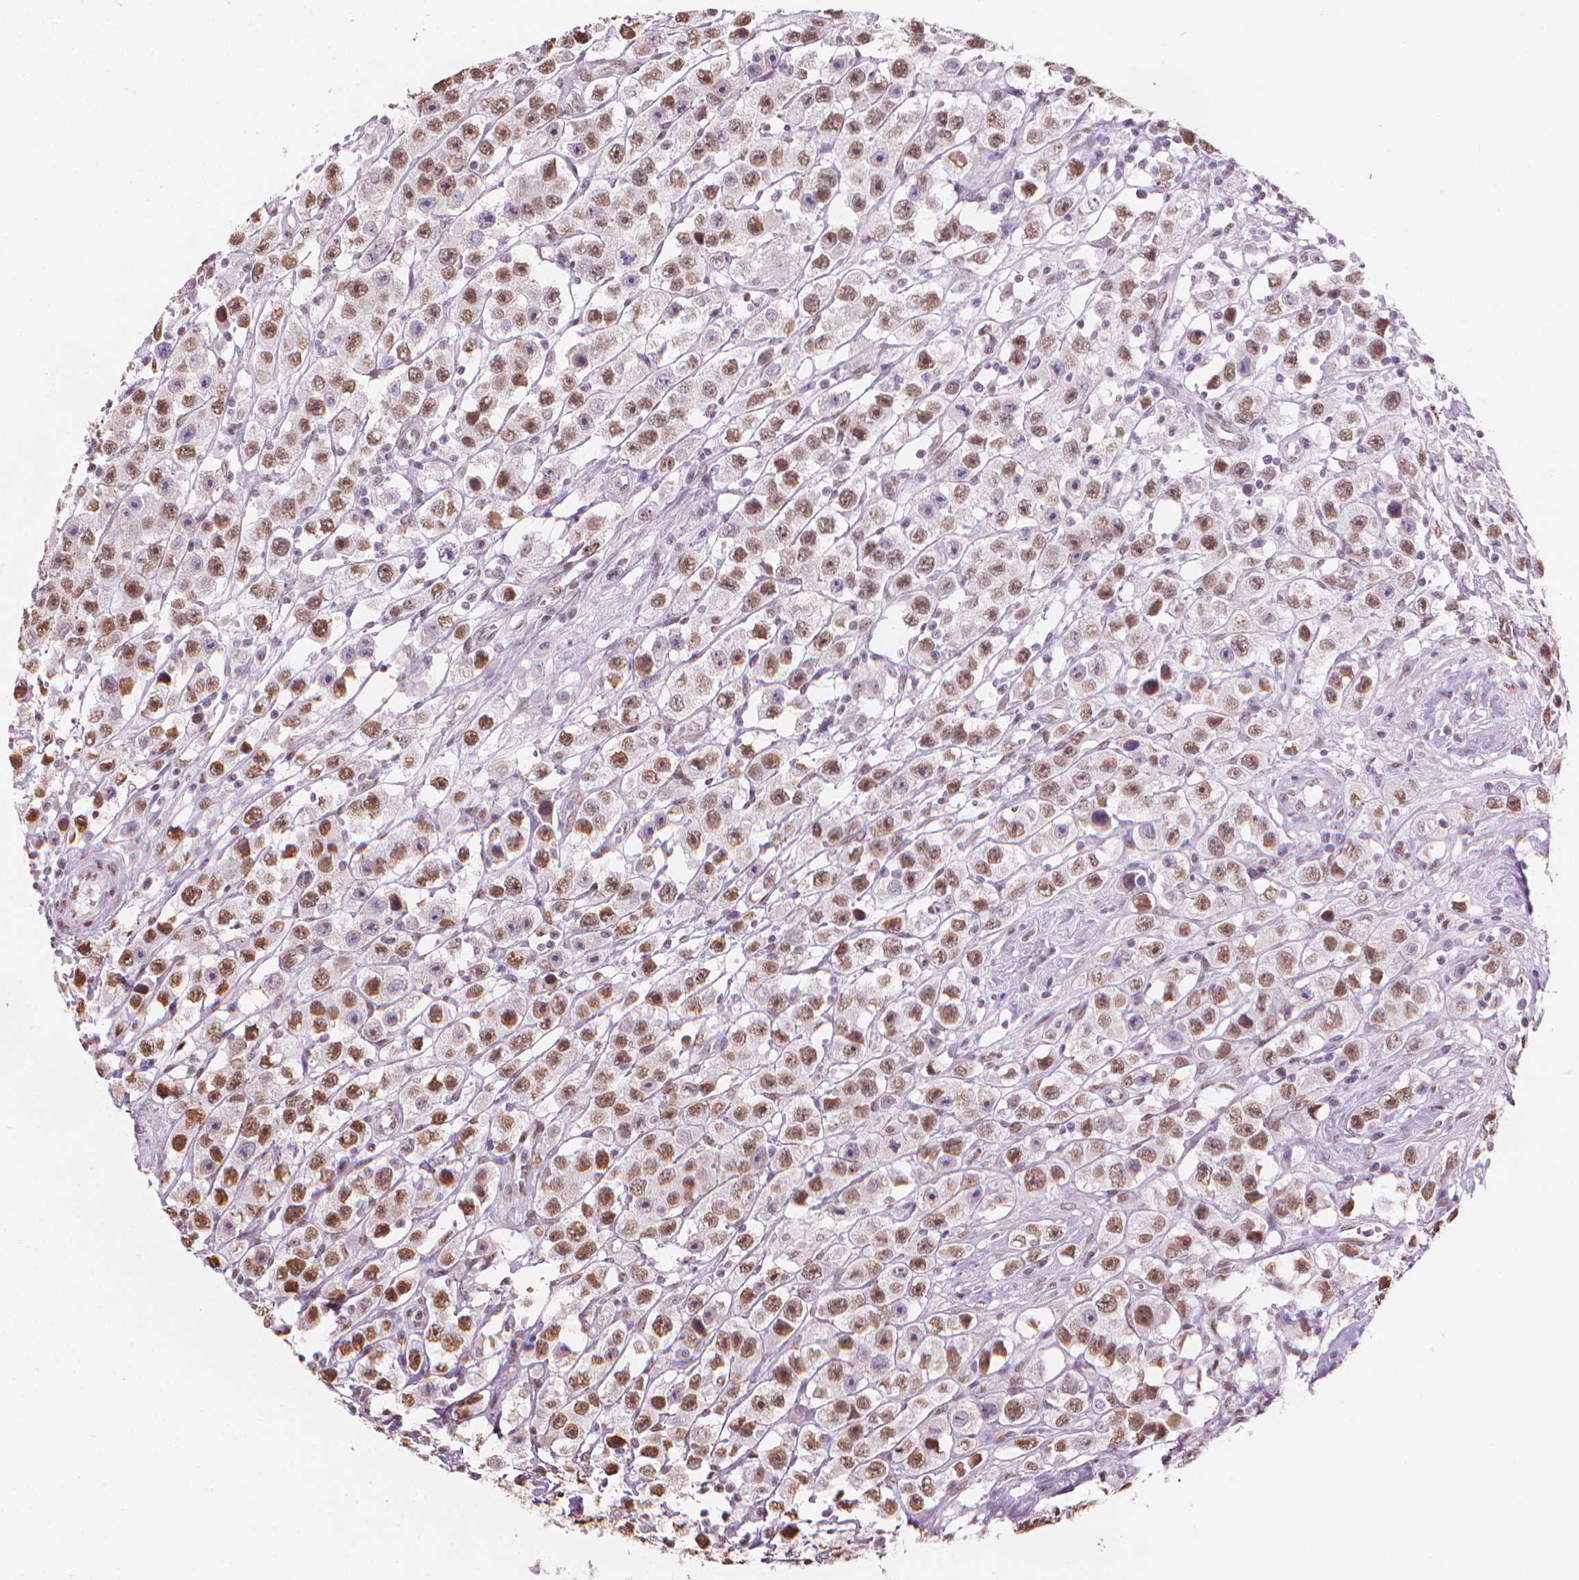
{"staining": {"intensity": "moderate", "quantity": ">75%", "location": "nuclear"}, "tissue": "testis cancer", "cell_type": "Tumor cells", "image_type": "cancer", "snomed": [{"axis": "morphology", "description": "Seminoma, NOS"}, {"axis": "topography", "description": "Testis"}], "caption": "There is medium levels of moderate nuclear expression in tumor cells of testis seminoma, as demonstrated by immunohistochemical staining (brown color).", "gene": "PIAS2", "patient": {"sex": "male", "age": 45}}